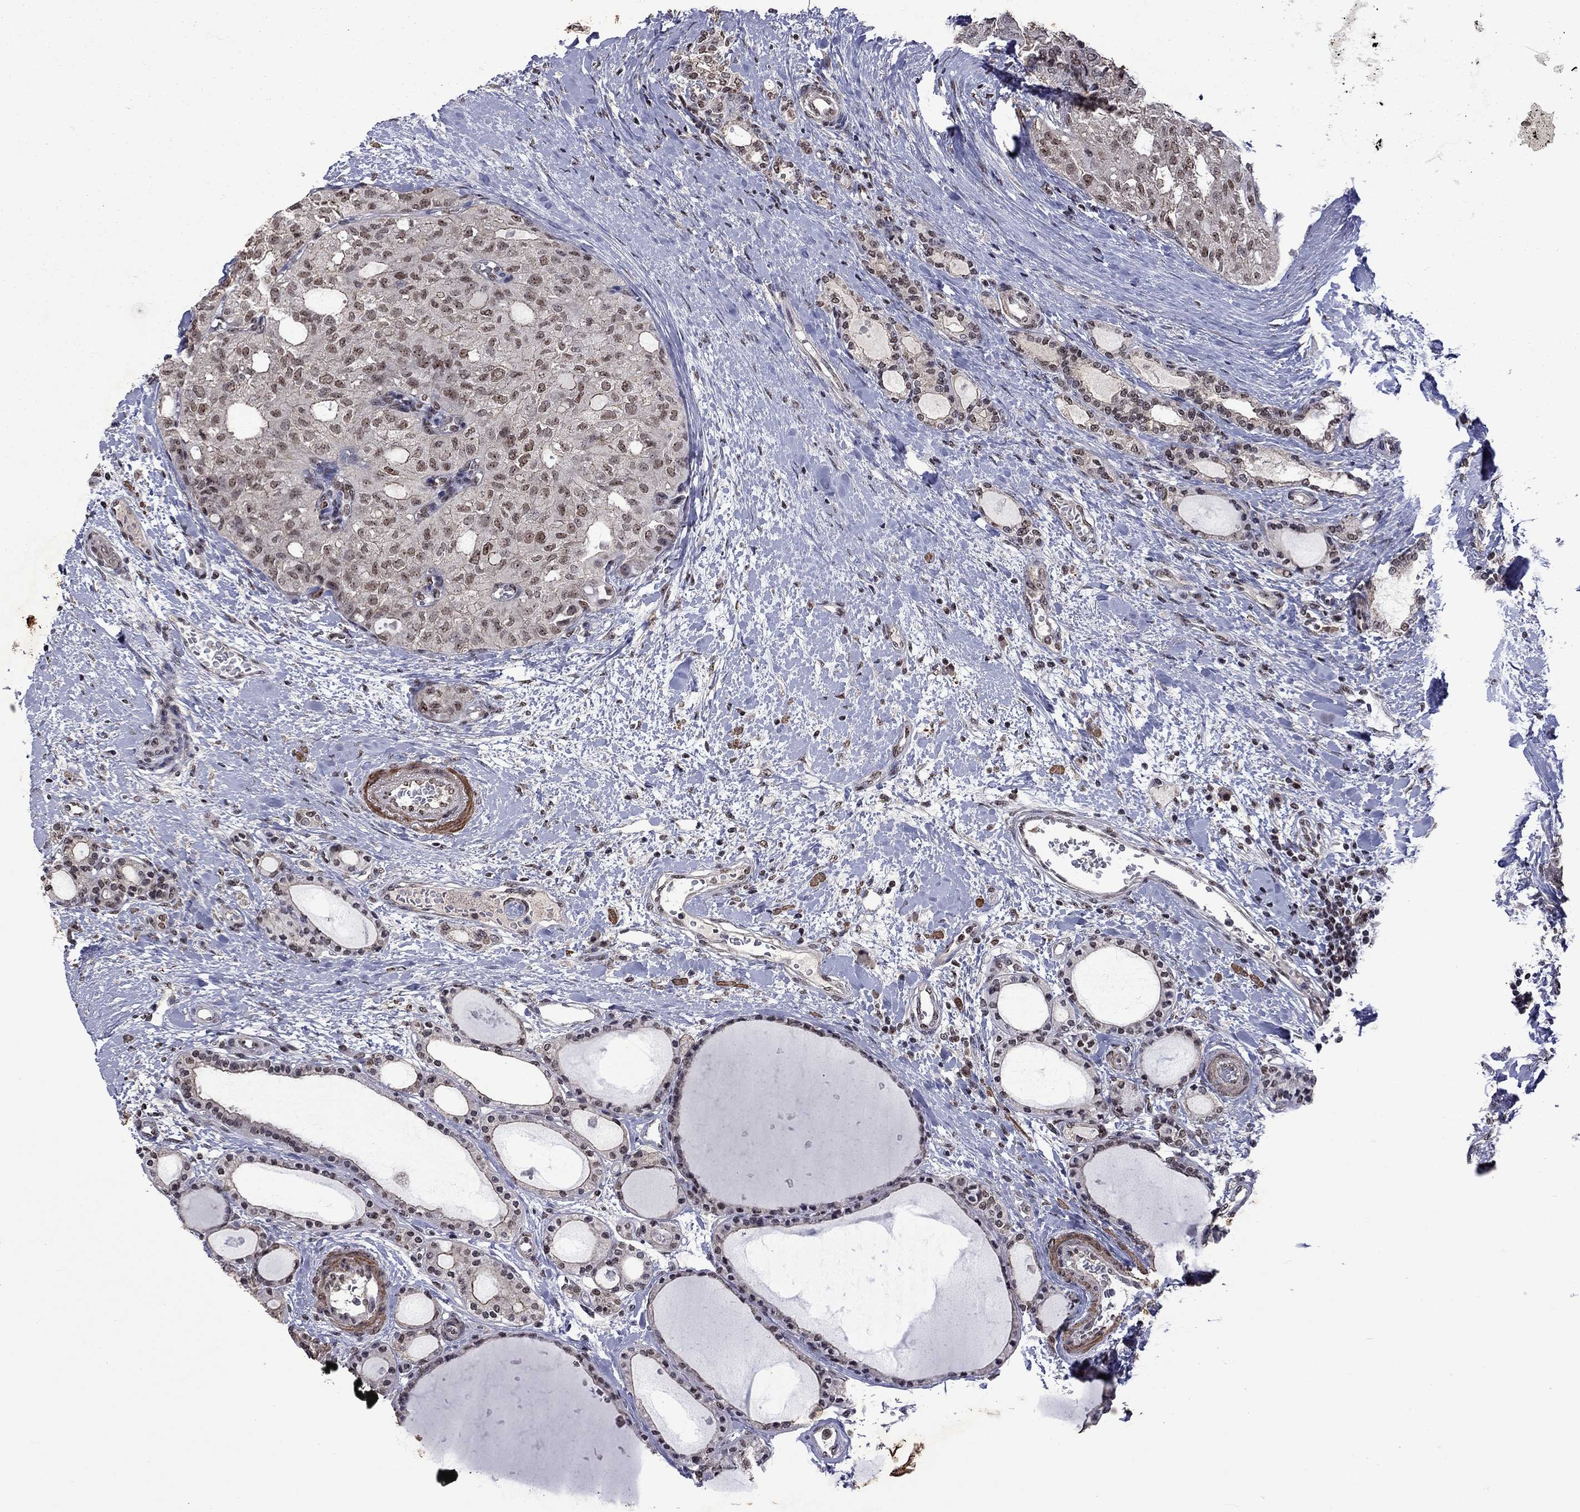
{"staining": {"intensity": "moderate", "quantity": "<25%", "location": "nuclear"}, "tissue": "thyroid cancer", "cell_type": "Tumor cells", "image_type": "cancer", "snomed": [{"axis": "morphology", "description": "Follicular adenoma carcinoma, NOS"}, {"axis": "topography", "description": "Thyroid gland"}], "caption": "Immunohistochemistry (IHC) (DAB (3,3'-diaminobenzidine)) staining of human thyroid follicular adenoma carcinoma displays moderate nuclear protein staining in approximately <25% of tumor cells.", "gene": "SPOUT1", "patient": {"sex": "male", "age": 75}}